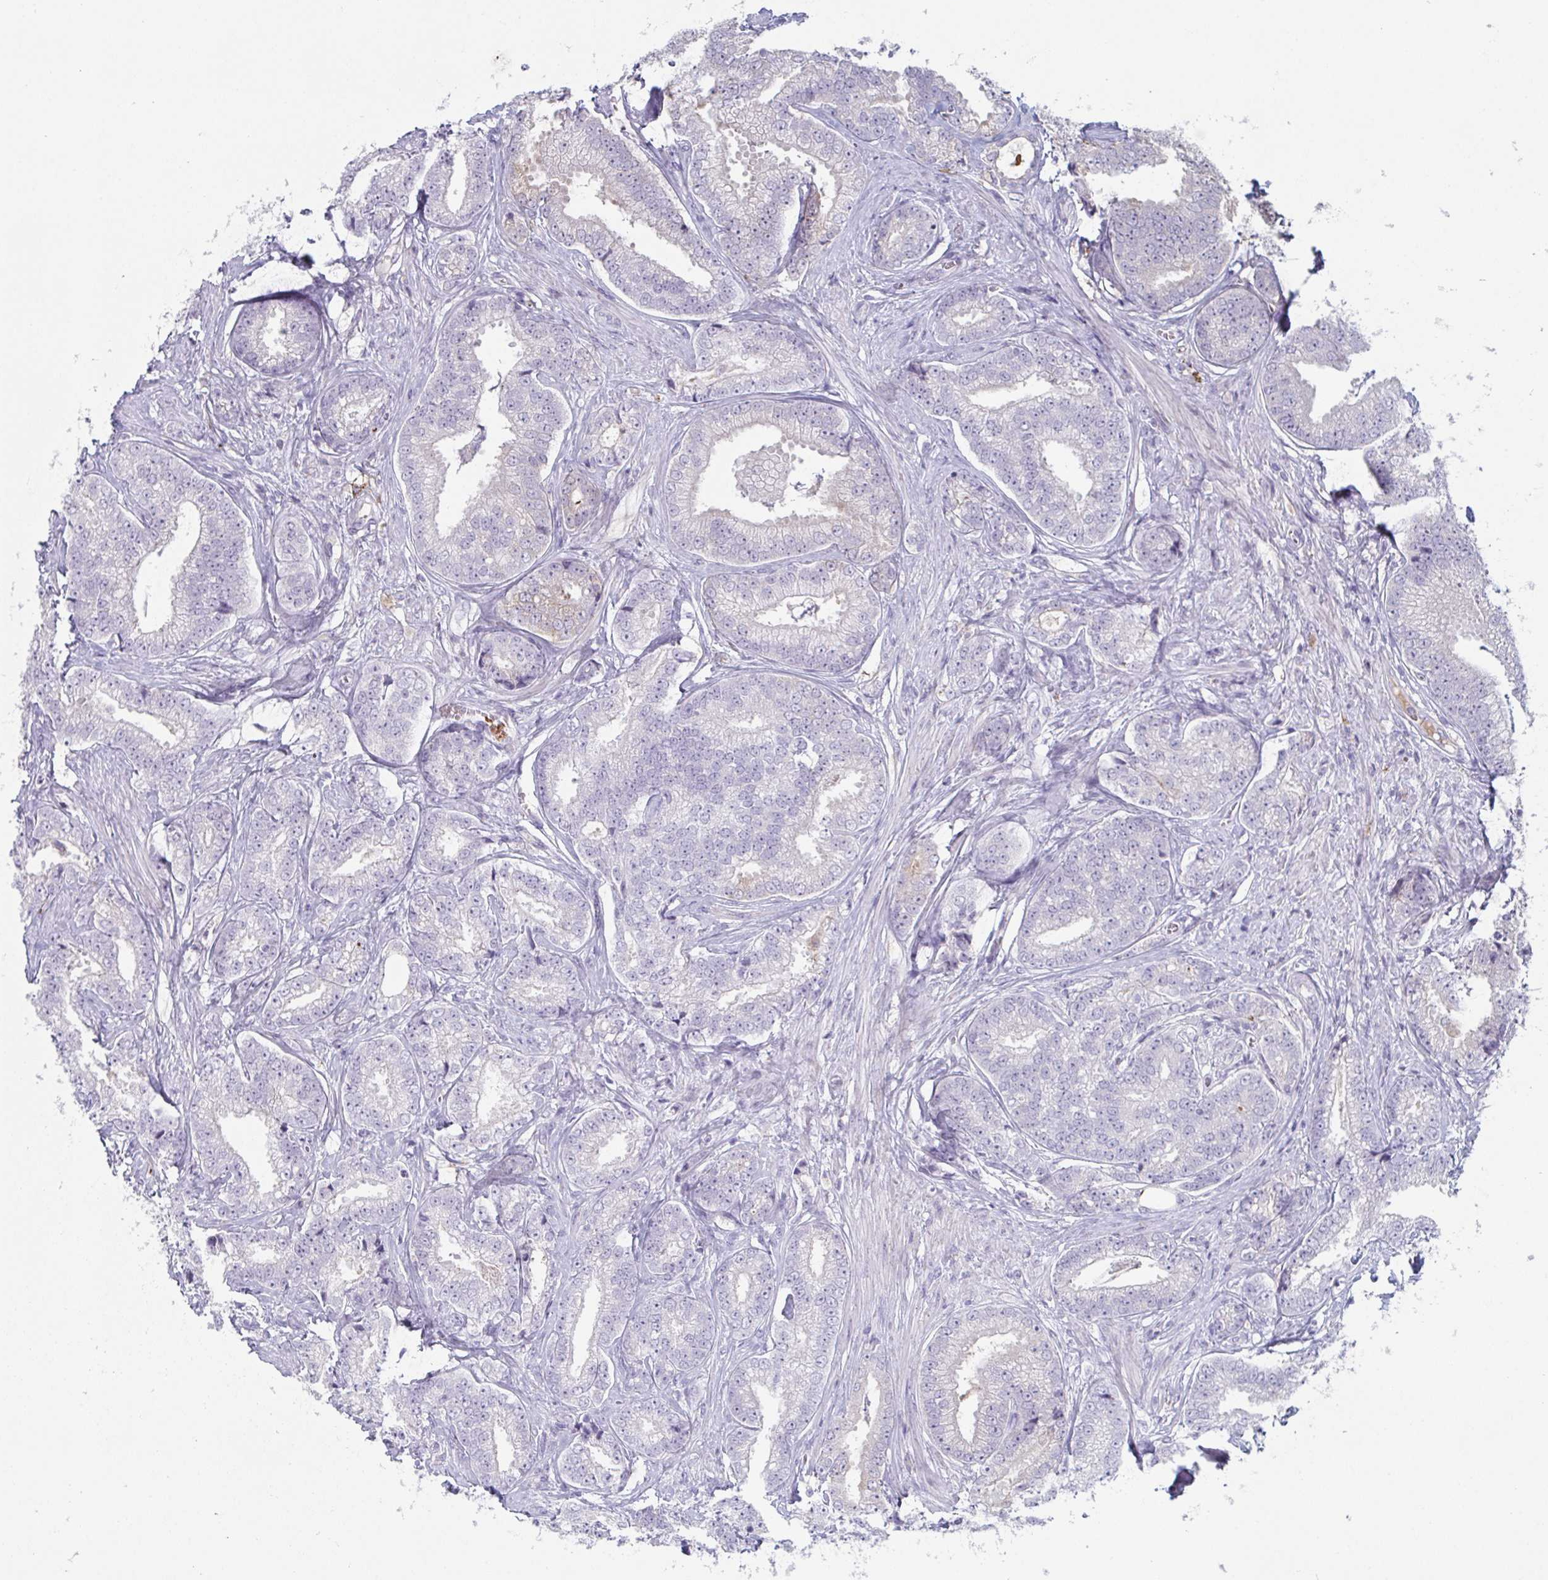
{"staining": {"intensity": "weak", "quantity": "<25%", "location": "cytoplasmic/membranous"}, "tissue": "prostate cancer", "cell_type": "Tumor cells", "image_type": "cancer", "snomed": [{"axis": "morphology", "description": "Adenocarcinoma, Low grade"}, {"axis": "topography", "description": "Prostate"}], "caption": "DAB (3,3'-diaminobenzidine) immunohistochemical staining of human prostate low-grade adenocarcinoma displays no significant staining in tumor cells. (Immunohistochemistry, brightfield microscopy, high magnification).", "gene": "ADAM21", "patient": {"sex": "male", "age": 63}}